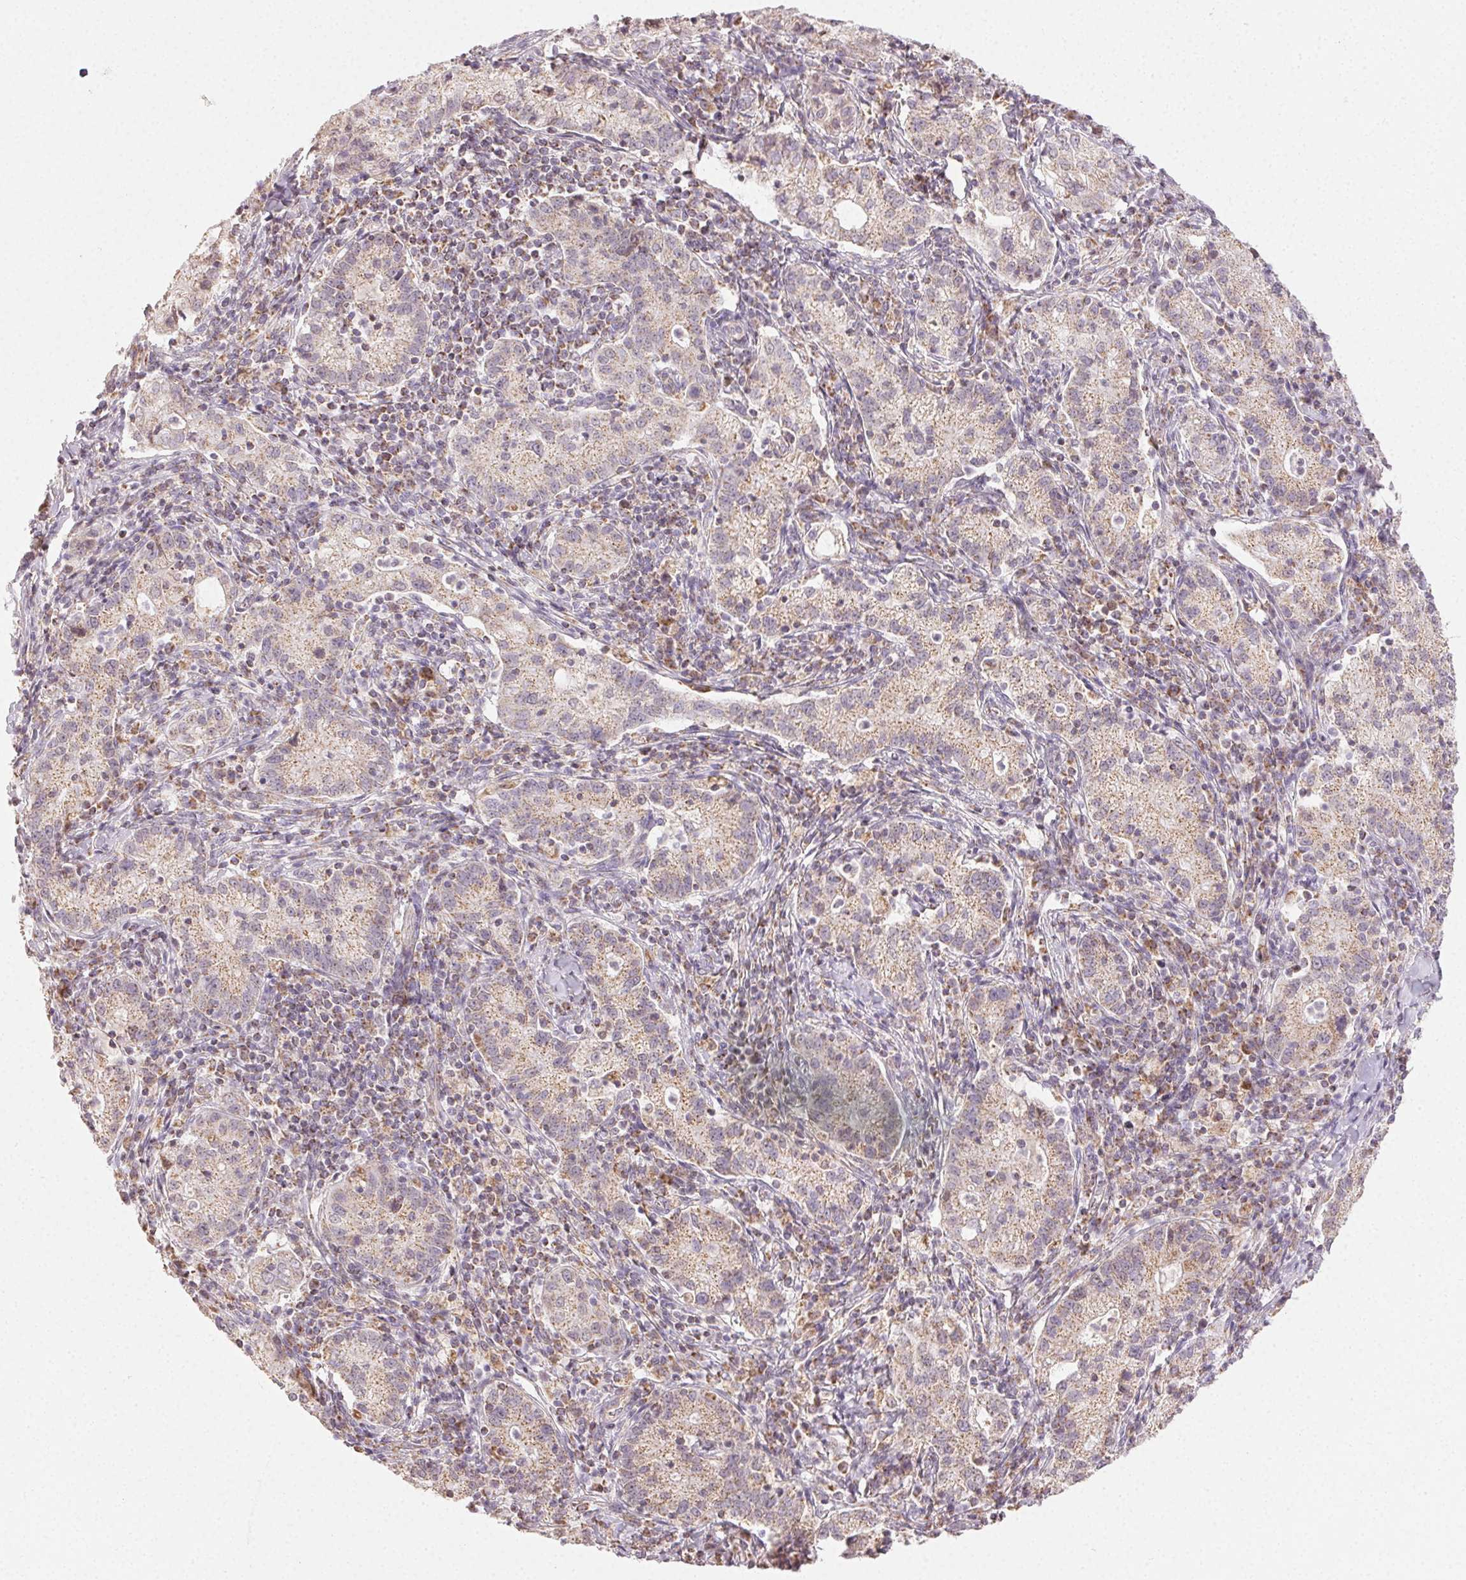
{"staining": {"intensity": "weak", "quantity": "25%-75%", "location": "cytoplasmic/membranous"}, "tissue": "cervical cancer", "cell_type": "Tumor cells", "image_type": "cancer", "snomed": [{"axis": "morphology", "description": "Normal tissue, NOS"}, {"axis": "morphology", "description": "Adenocarcinoma, NOS"}, {"axis": "topography", "description": "Cervix"}], "caption": "Human cervical cancer (adenocarcinoma) stained for a protein (brown) displays weak cytoplasmic/membranous positive expression in approximately 25%-75% of tumor cells.", "gene": "CLASP1", "patient": {"sex": "female", "age": 44}}